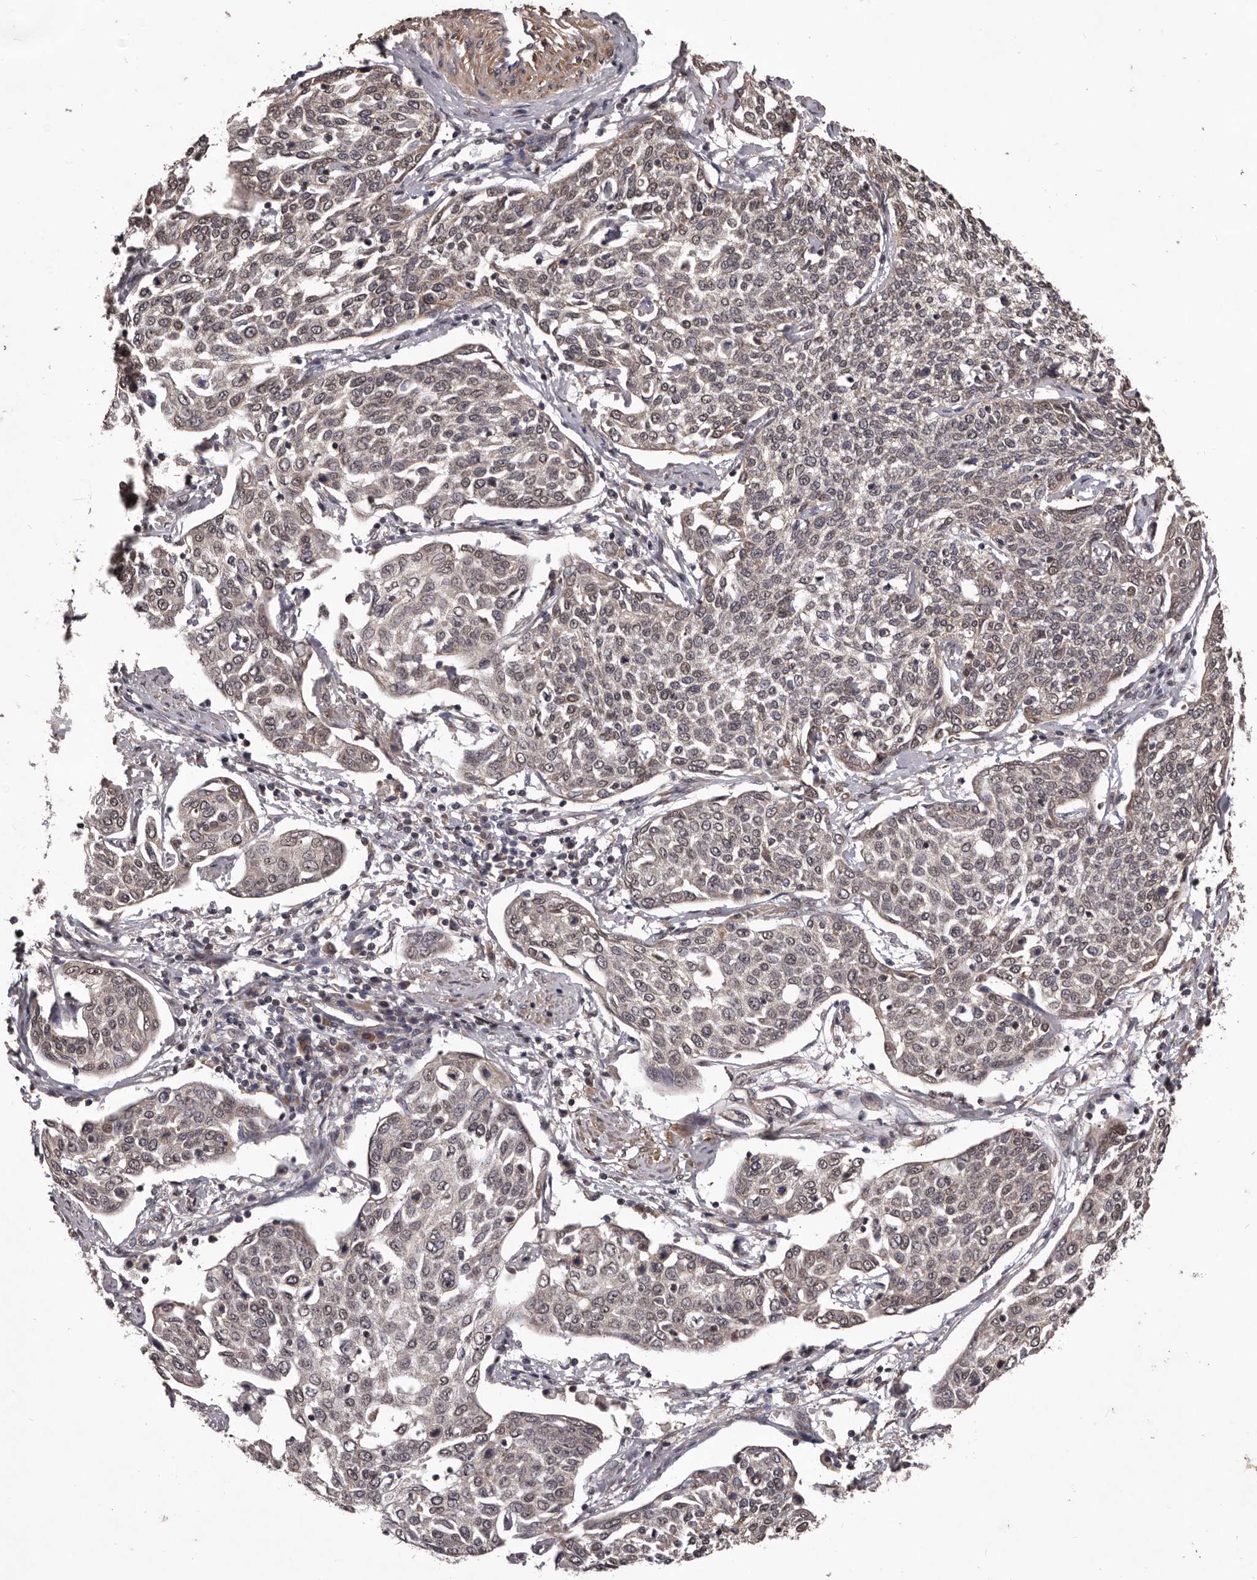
{"staining": {"intensity": "negative", "quantity": "none", "location": "none"}, "tissue": "cervical cancer", "cell_type": "Tumor cells", "image_type": "cancer", "snomed": [{"axis": "morphology", "description": "Squamous cell carcinoma, NOS"}, {"axis": "topography", "description": "Cervix"}], "caption": "Immunohistochemical staining of human cervical cancer (squamous cell carcinoma) shows no significant positivity in tumor cells. (Immunohistochemistry, brightfield microscopy, high magnification).", "gene": "CELF3", "patient": {"sex": "female", "age": 34}}